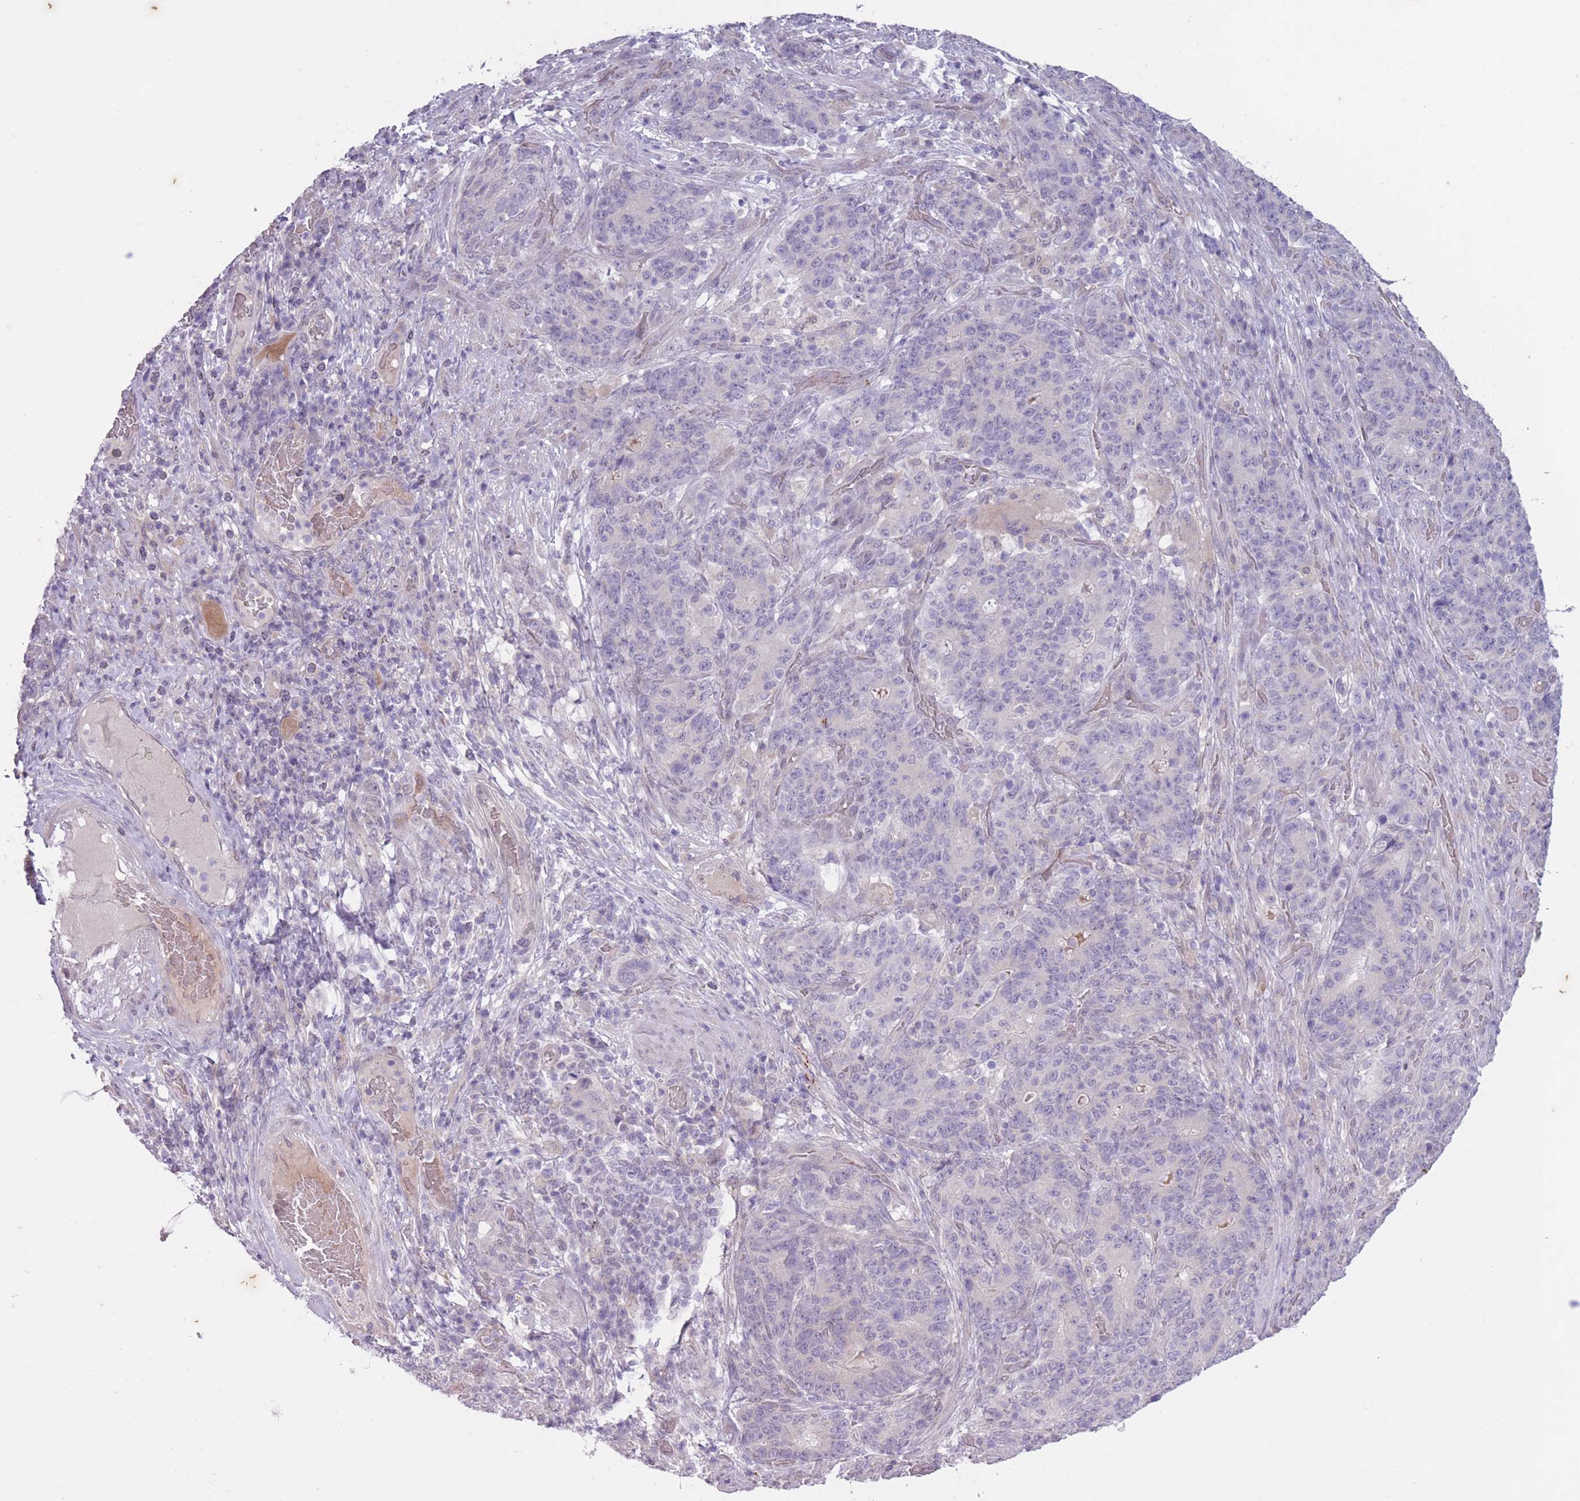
{"staining": {"intensity": "negative", "quantity": "none", "location": "none"}, "tissue": "stomach cancer", "cell_type": "Tumor cells", "image_type": "cancer", "snomed": [{"axis": "morphology", "description": "Normal tissue, NOS"}, {"axis": "morphology", "description": "Adenocarcinoma, NOS"}, {"axis": "topography", "description": "Stomach"}], "caption": "Stomach cancer was stained to show a protein in brown. There is no significant staining in tumor cells.", "gene": "ARPIN", "patient": {"sex": "female", "age": 64}}